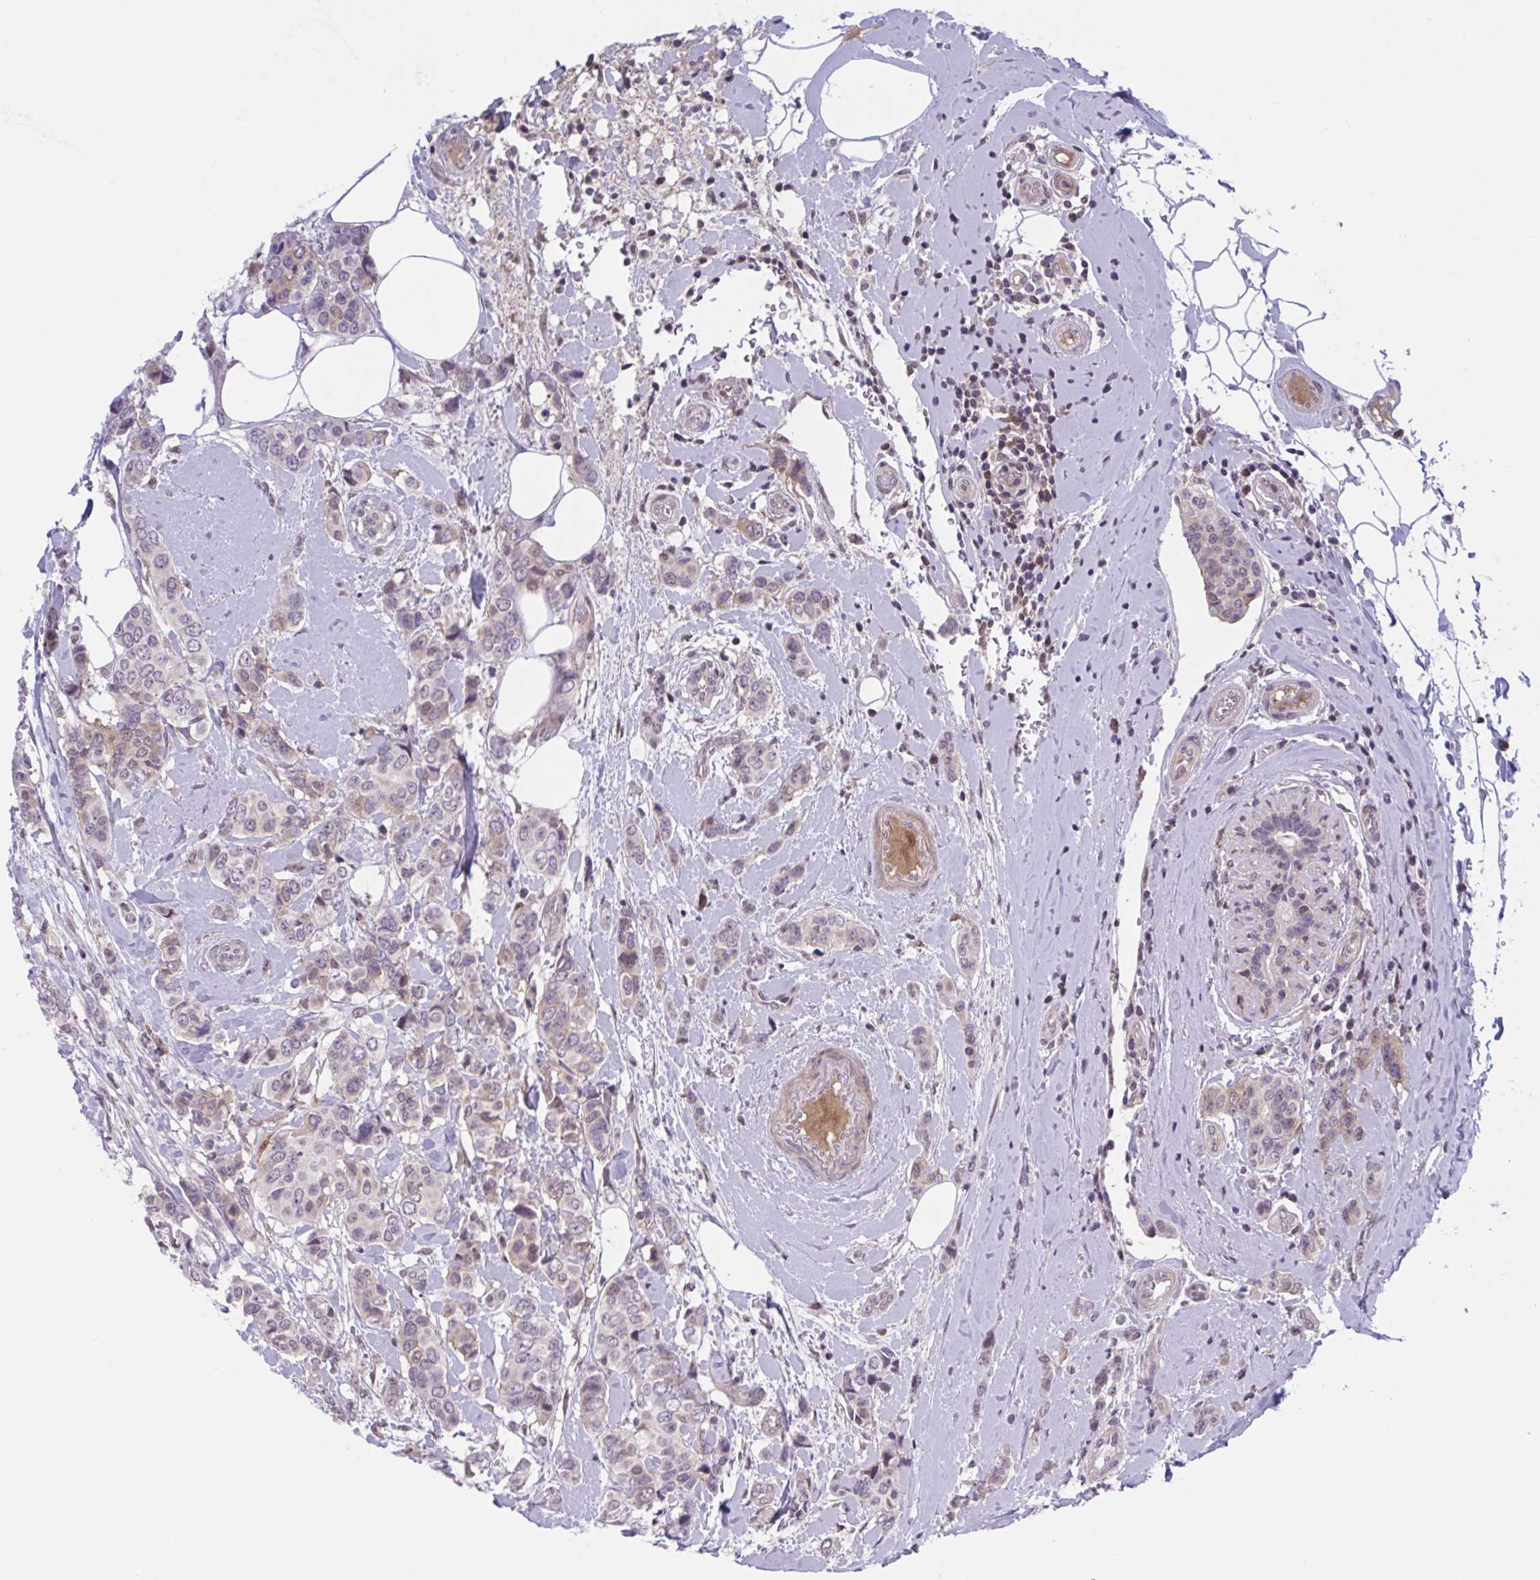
{"staining": {"intensity": "weak", "quantity": "<25%", "location": "cytoplasmic/membranous"}, "tissue": "breast cancer", "cell_type": "Tumor cells", "image_type": "cancer", "snomed": [{"axis": "morphology", "description": "Lobular carcinoma"}, {"axis": "topography", "description": "Breast"}], "caption": "The photomicrograph displays no staining of tumor cells in lobular carcinoma (breast).", "gene": "TTC7B", "patient": {"sex": "female", "age": 51}}